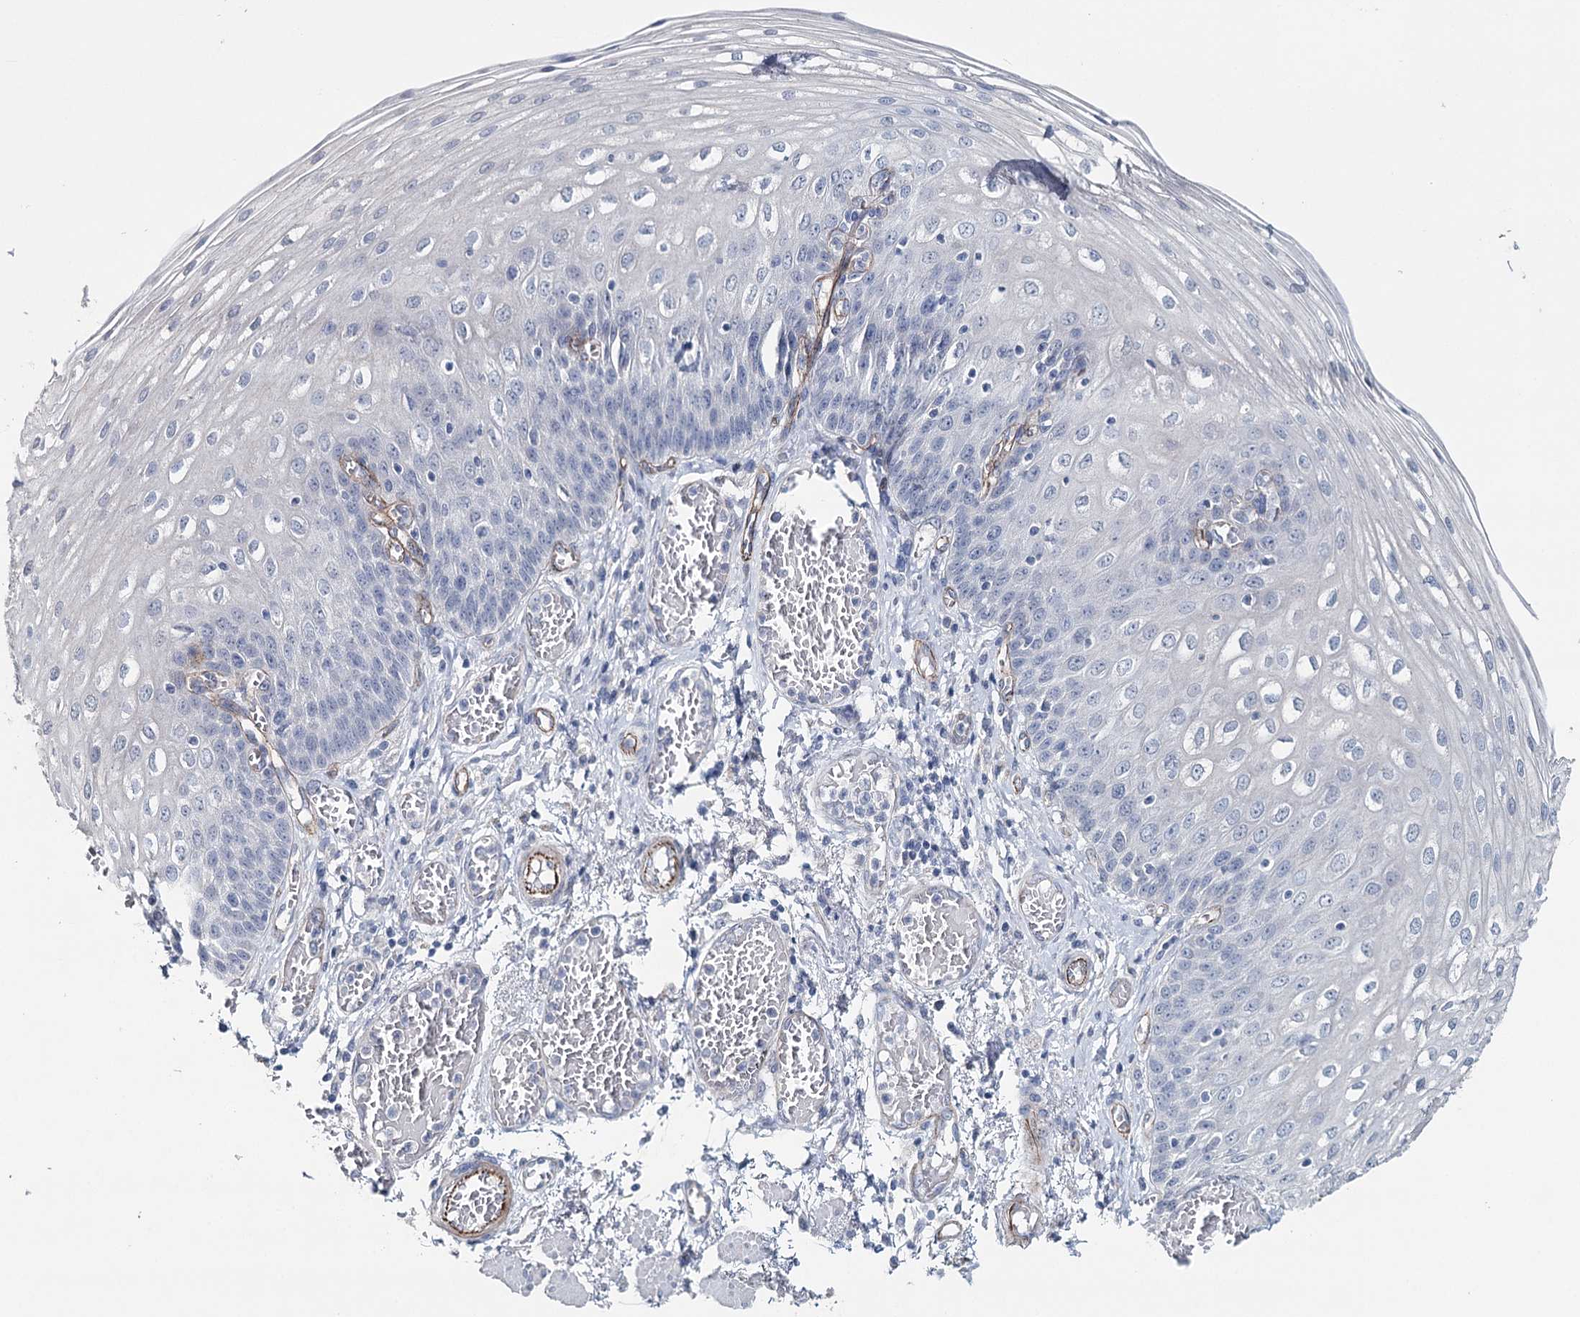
{"staining": {"intensity": "negative", "quantity": "none", "location": "none"}, "tissue": "esophagus", "cell_type": "Squamous epithelial cells", "image_type": "normal", "snomed": [{"axis": "morphology", "description": "Normal tissue, NOS"}, {"axis": "topography", "description": "Esophagus"}], "caption": "IHC micrograph of benign human esophagus stained for a protein (brown), which reveals no expression in squamous epithelial cells.", "gene": "SYNPO", "patient": {"sex": "male", "age": 81}}